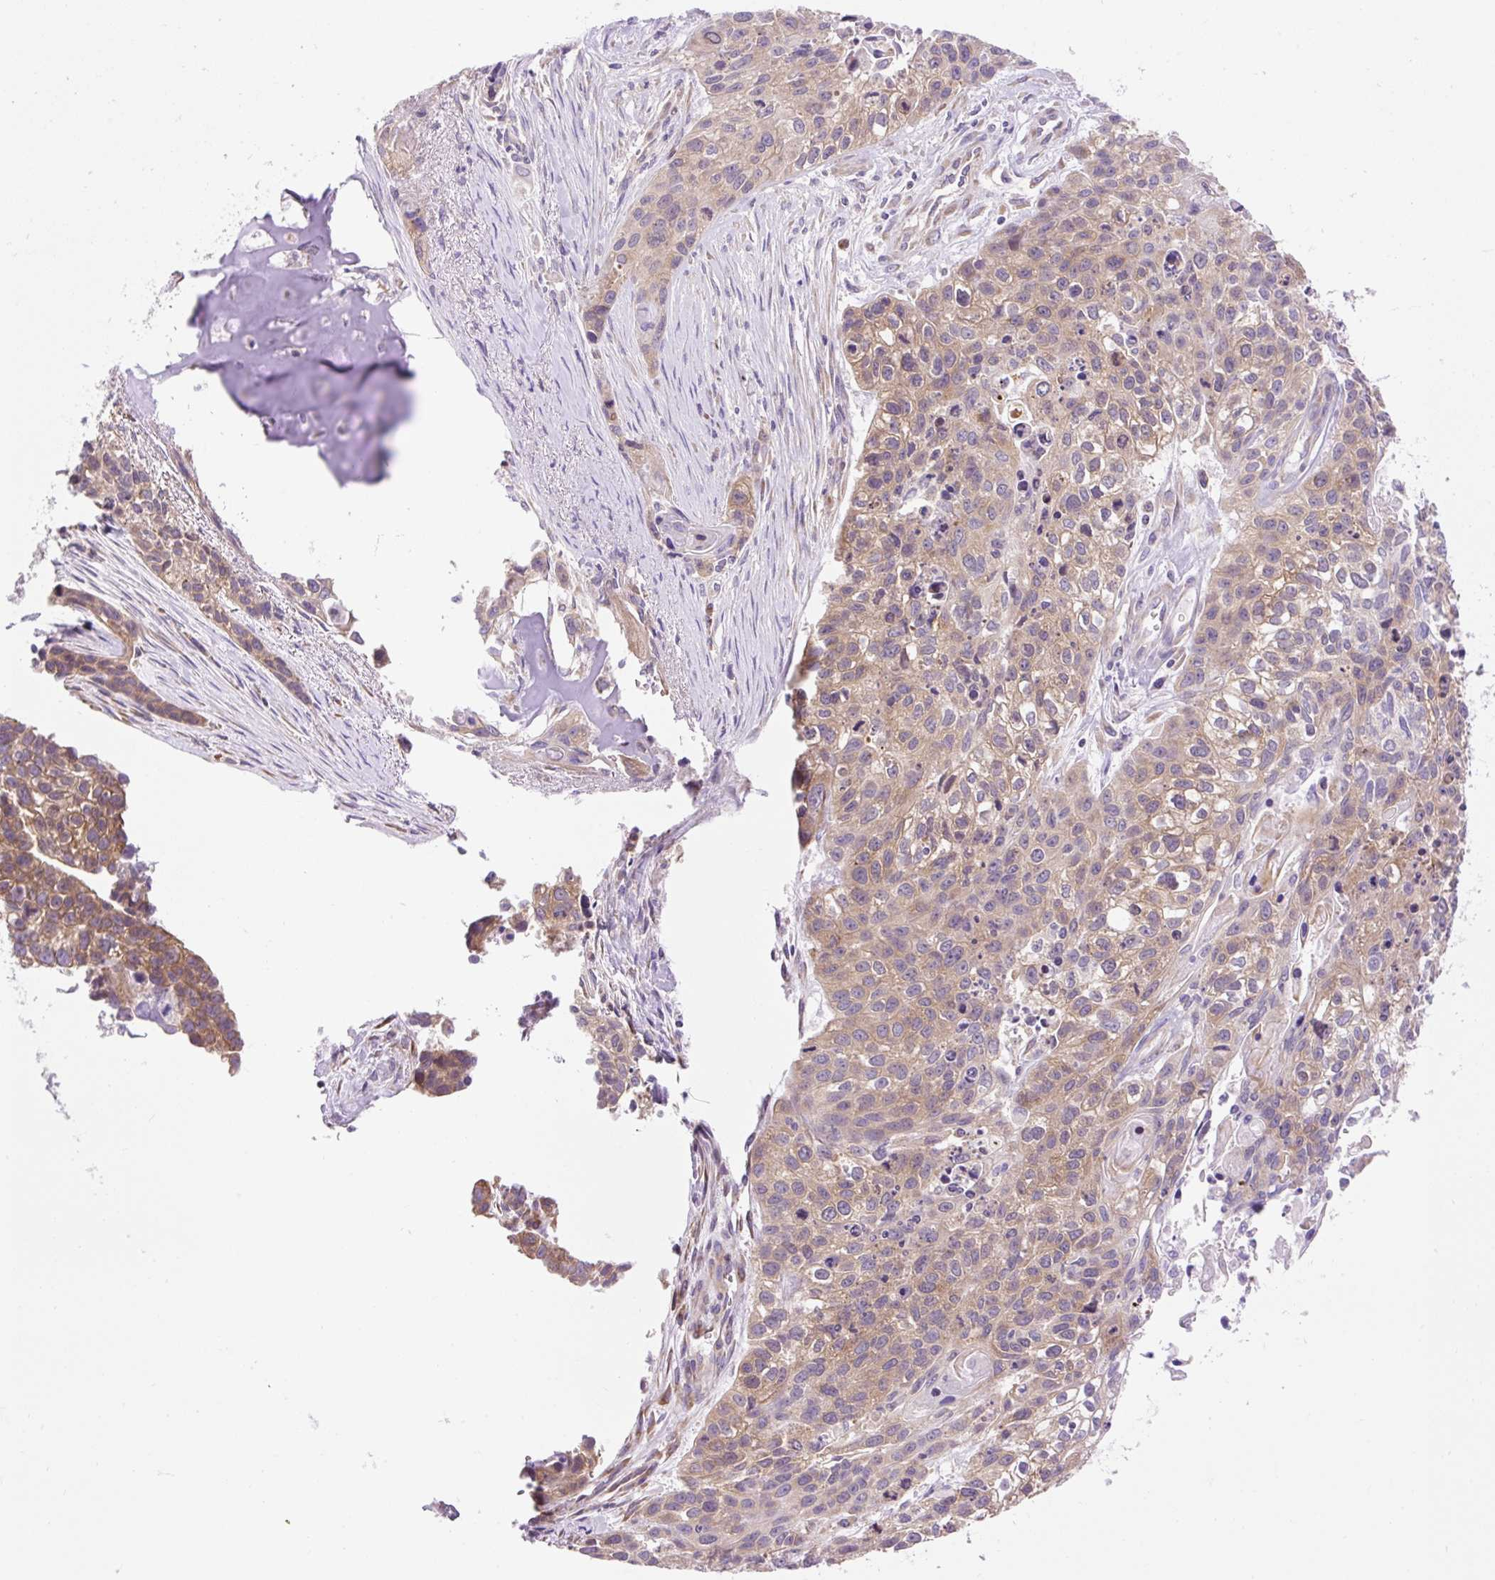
{"staining": {"intensity": "moderate", "quantity": "25%-75%", "location": "cytoplasmic/membranous"}, "tissue": "lung cancer", "cell_type": "Tumor cells", "image_type": "cancer", "snomed": [{"axis": "morphology", "description": "Squamous cell carcinoma, NOS"}, {"axis": "topography", "description": "Lung"}], "caption": "Brown immunohistochemical staining in lung cancer reveals moderate cytoplasmic/membranous staining in approximately 25%-75% of tumor cells.", "gene": "GPR45", "patient": {"sex": "male", "age": 74}}